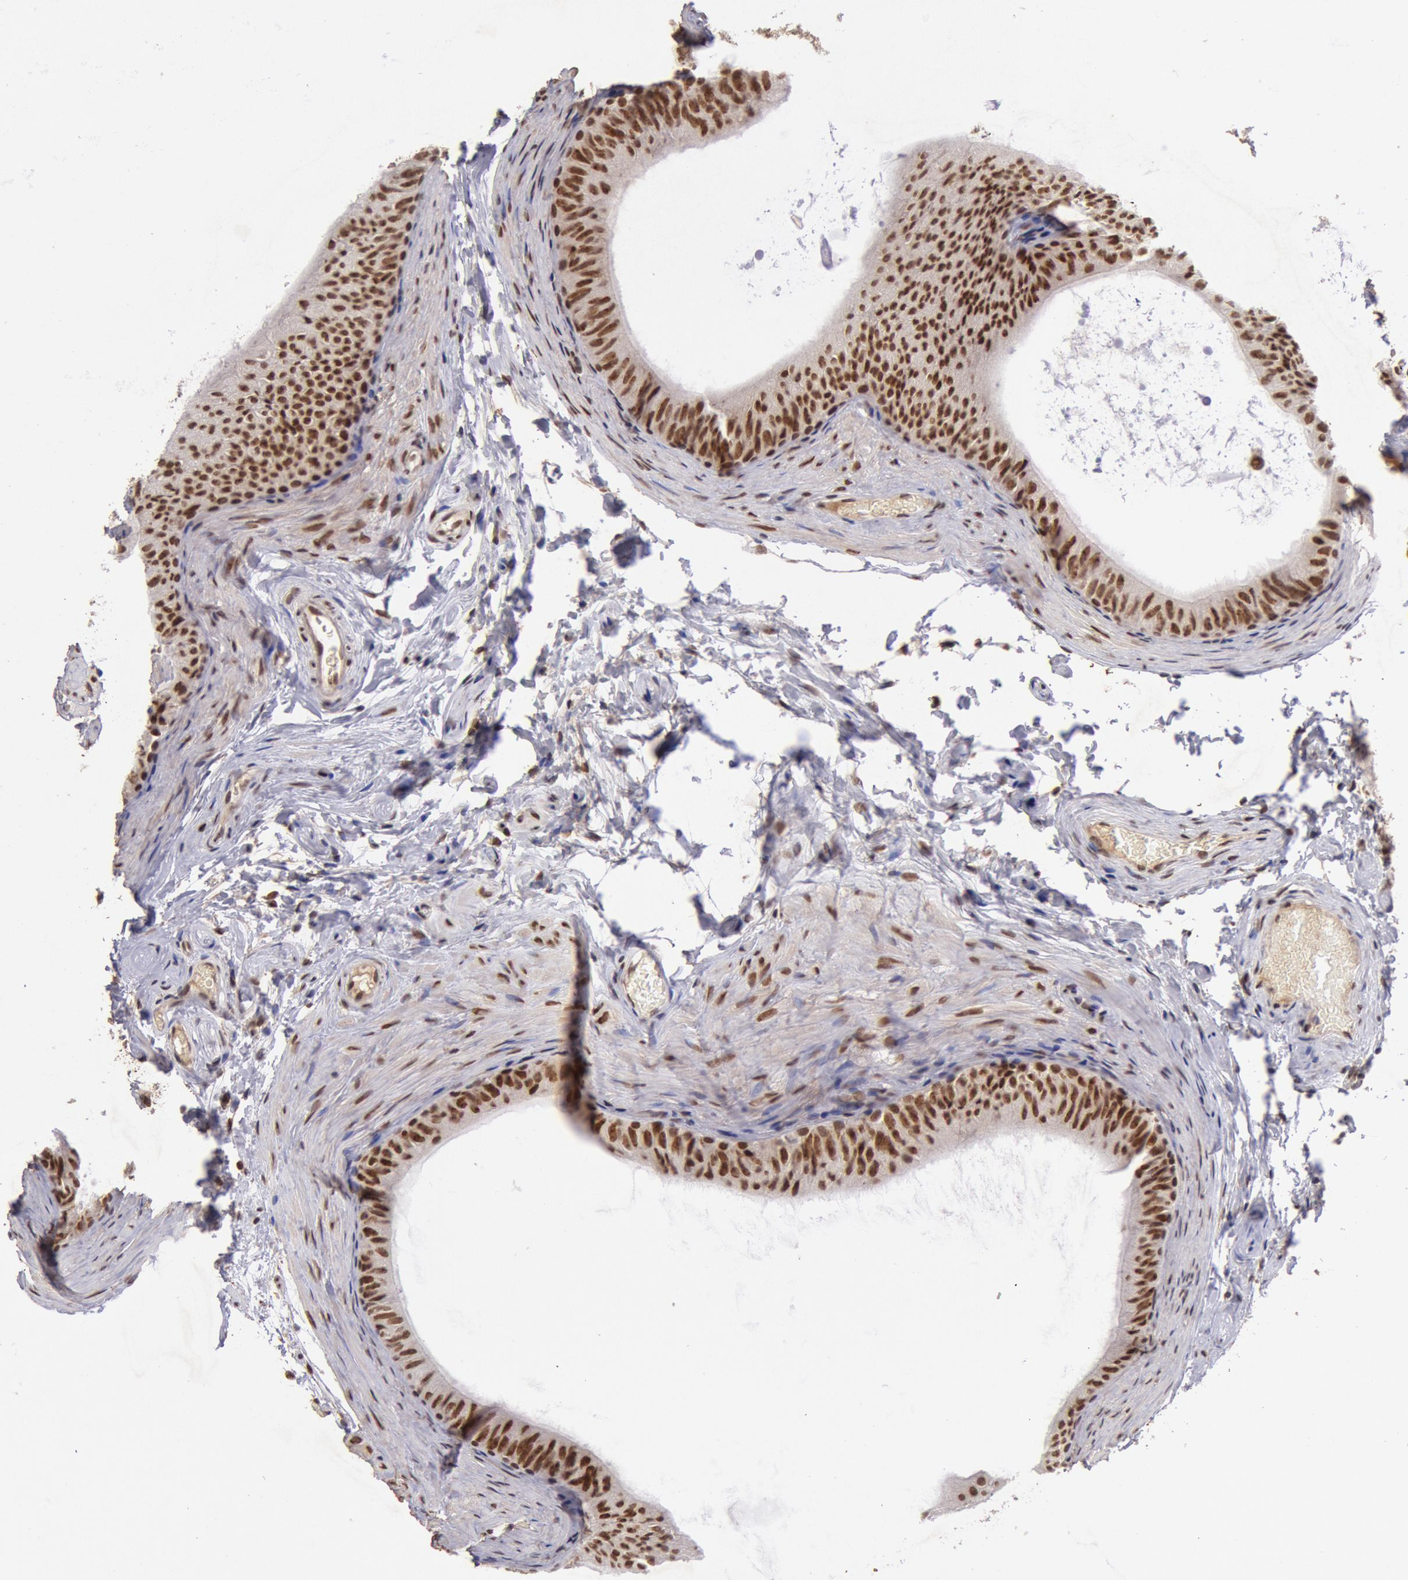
{"staining": {"intensity": "strong", "quantity": ">75%", "location": "nuclear"}, "tissue": "epididymis", "cell_type": "Glandular cells", "image_type": "normal", "snomed": [{"axis": "morphology", "description": "Normal tissue, NOS"}, {"axis": "topography", "description": "Testis"}, {"axis": "topography", "description": "Epididymis"}], "caption": "High-power microscopy captured an immunohistochemistry photomicrograph of unremarkable epididymis, revealing strong nuclear expression in approximately >75% of glandular cells.", "gene": "CDKN2B", "patient": {"sex": "male", "age": 36}}